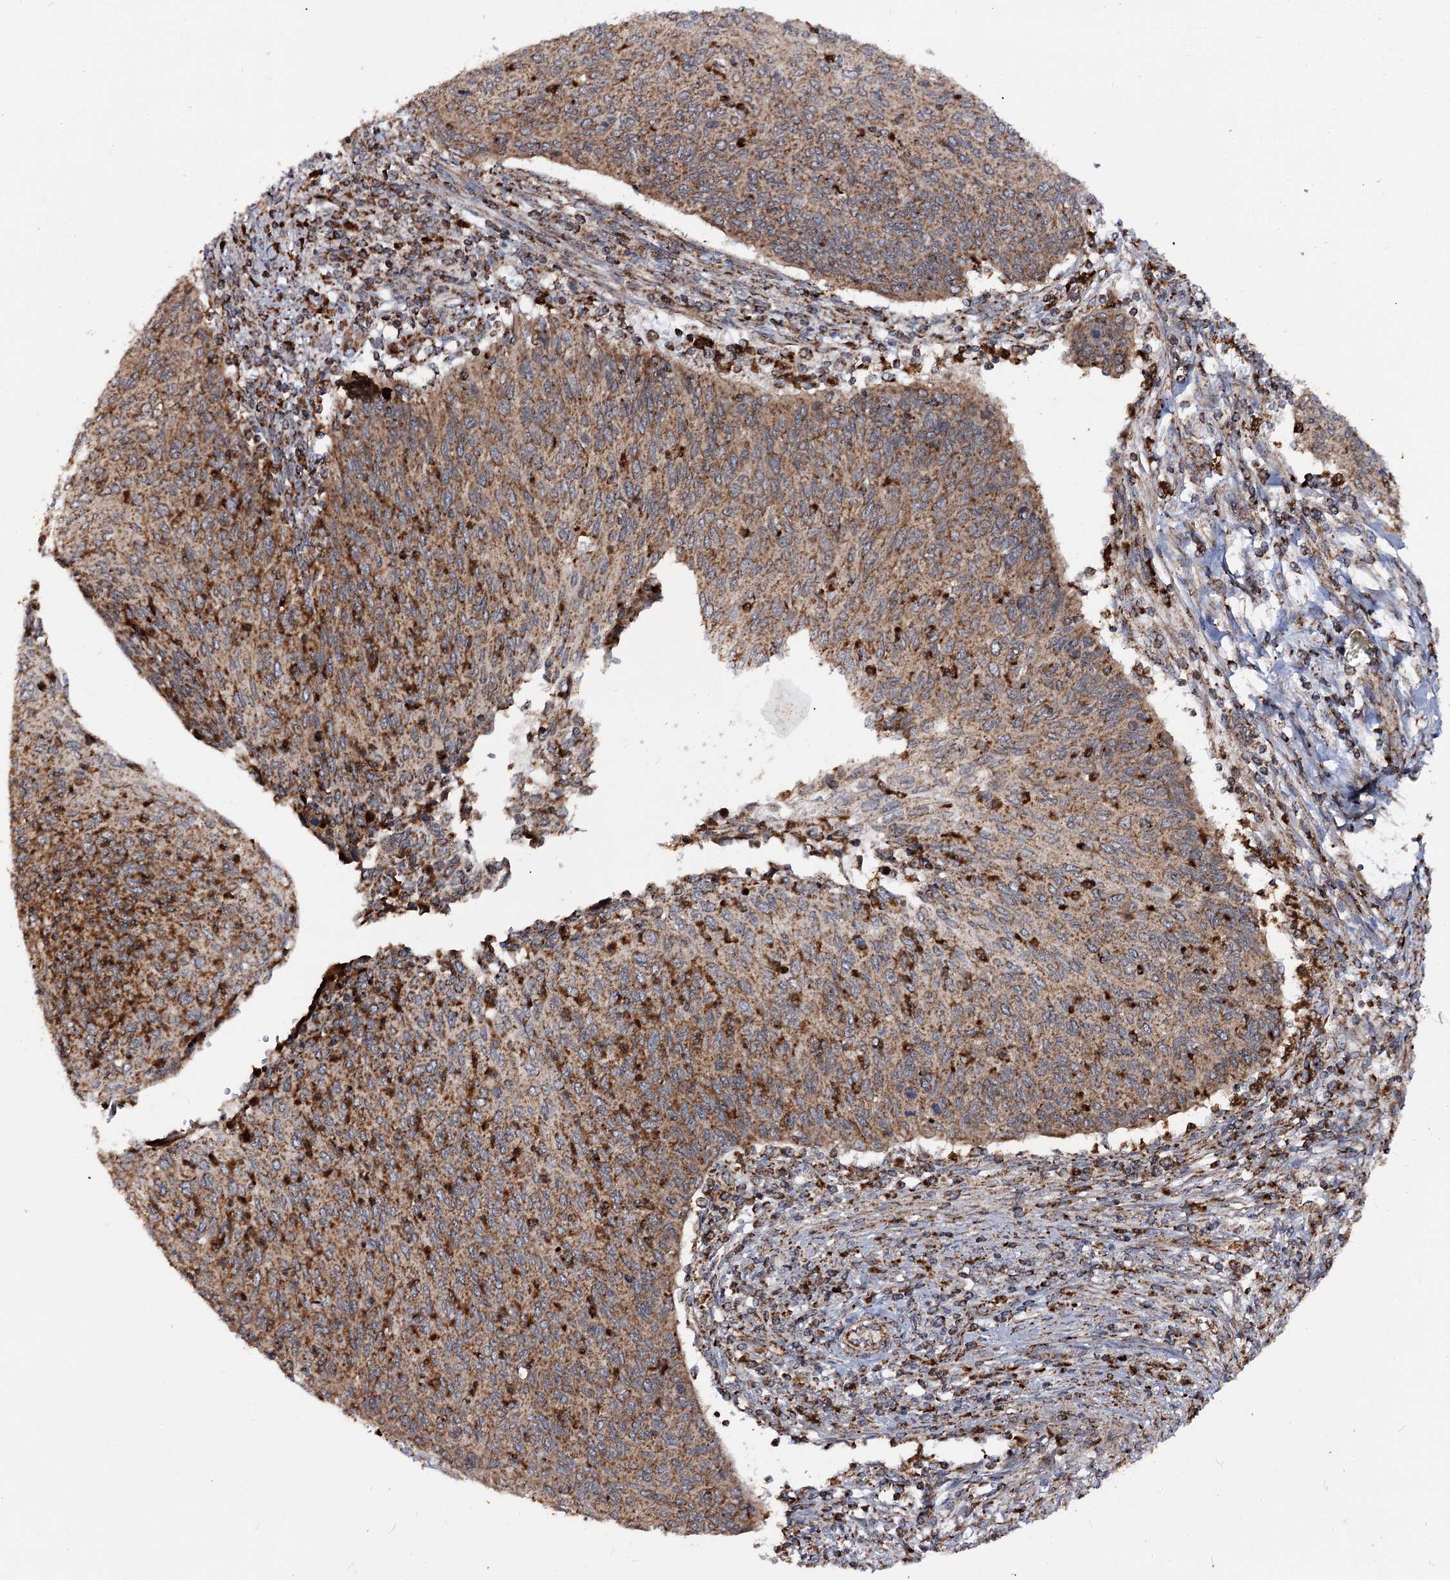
{"staining": {"intensity": "moderate", "quantity": ">75%", "location": "cytoplasmic/membranous"}, "tissue": "cervical cancer", "cell_type": "Tumor cells", "image_type": "cancer", "snomed": [{"axis": "morphology", "description": "Squamous cell carcinoma, NOS"}, {"axis": "topography", "description": "Cervix"}], "caption": "Immunohistochemistry (IHC) photomicrograph of neoplastic tissue: cervical squamous cell carcinoma stained using IHC reveals medium levels of moderate protein expression localized specifically in the cytoplasmic/membranous of tumor cells, appearing as a cytoplasmic/membranous brown color.", "gene": "FGFR1OP2", "patient": {"sex": "female", "age": 38}}